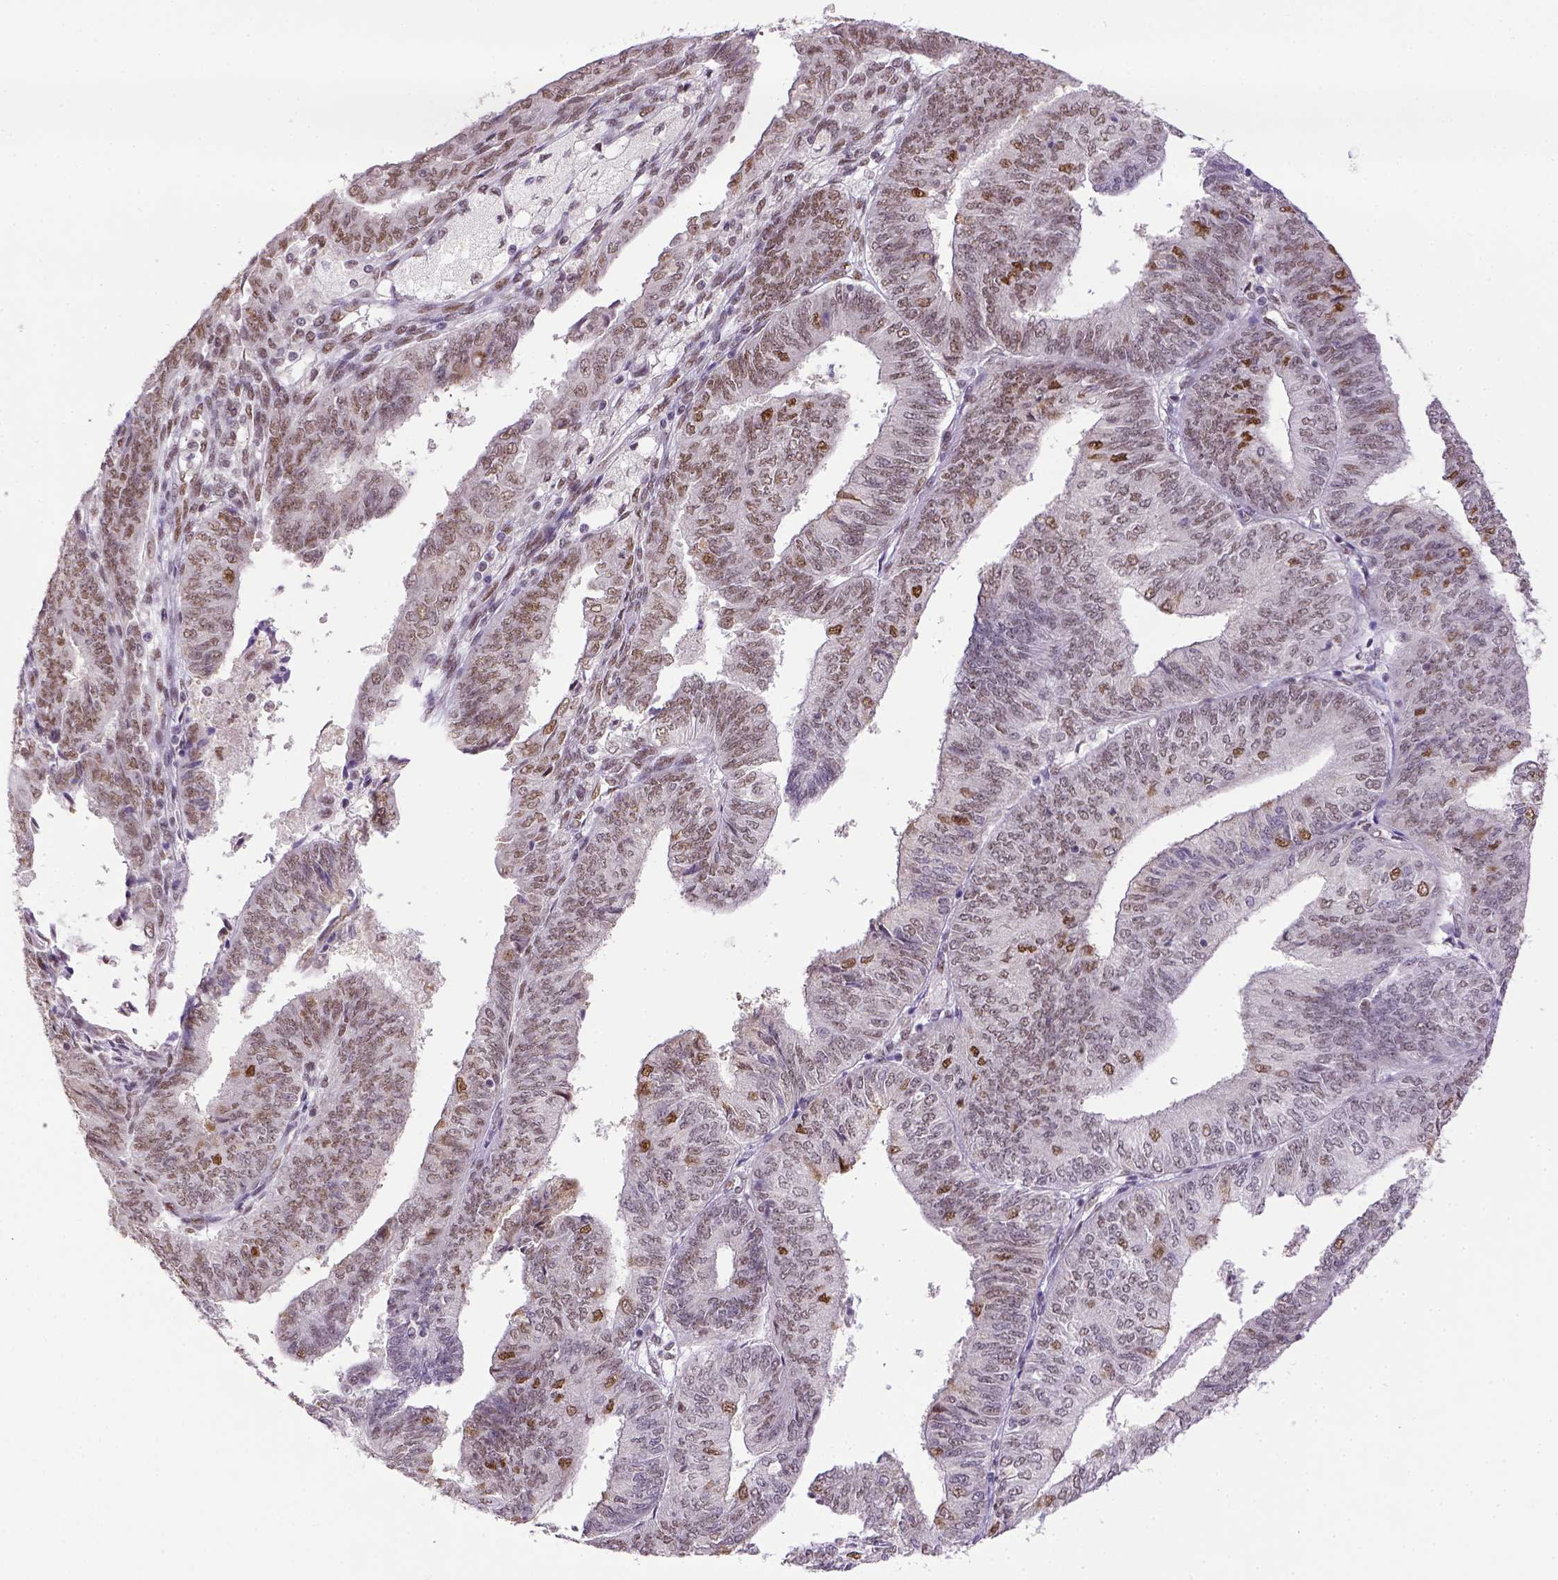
{"staining": {"intensity": "weak", "quantity": ">75%", "location": "nuclear"}, "tissue": "endometrial cancer", "cell_type": "Tumor cells", "image_type": "cancer", "snomed": [{"axis": "morphology", "description": "Adenocarcinoma, NOS"}, {"axis": "topography", "description": "Endometrium"}], "caption": "A low amount of weak nuclear expression is present in about >75% of tumor cells in endometrial cancer (adenocarcinoma) tissue.", "gene": "ERCC1", "patient": {"sex": "female", "age": 58}}